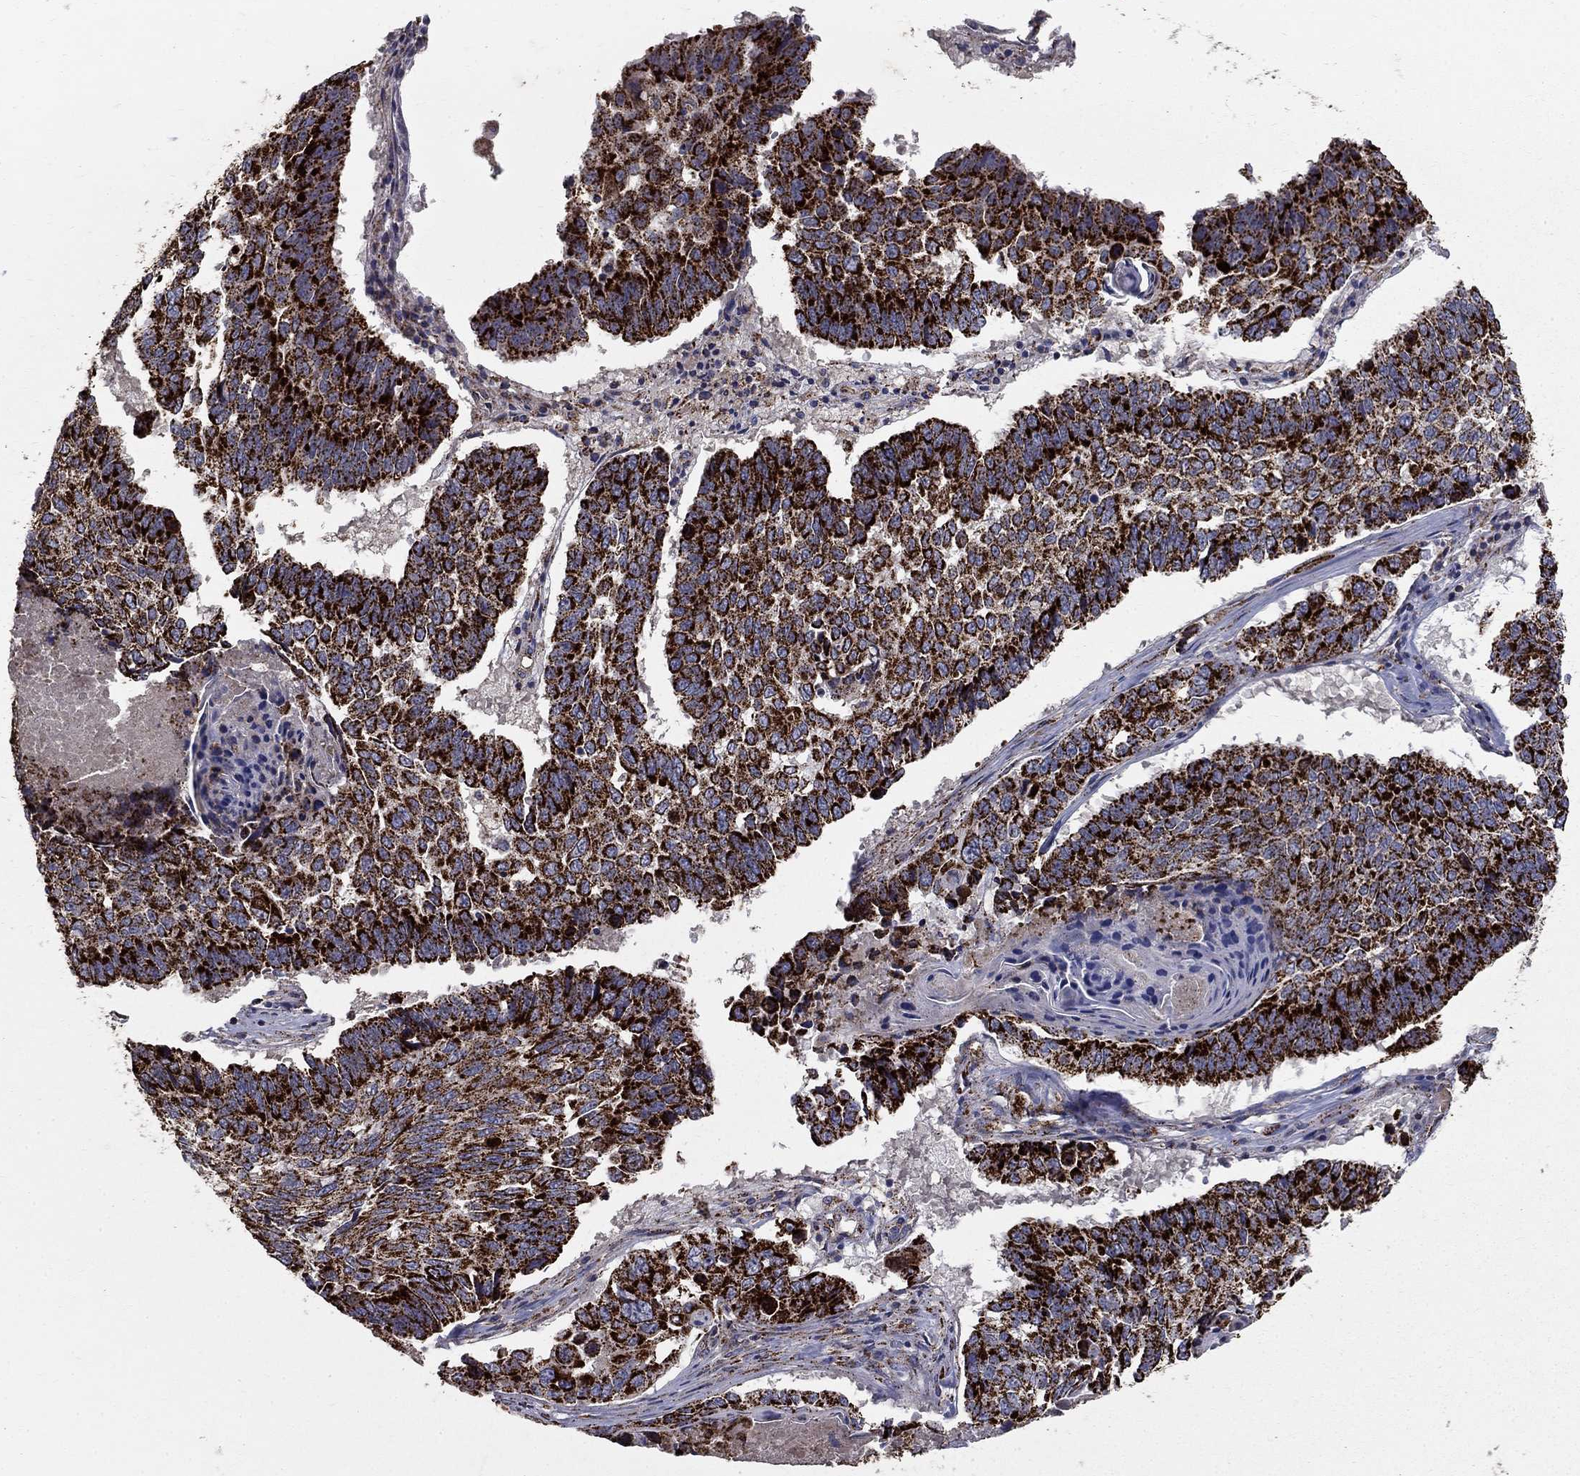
{"staining": {"intensity": "strong", "quantity": ">75%", "location": "cytoplasmic/membranous"}, "tissue": "lung cancer", "cell_type": "Tumor cells", "image_type": "cancer", "snomed": [{"axis": "morphology", "description": "Squamous cell carcinoma, NOS"}, {"axis": "topography", "description": "Lung"}], "caption": "IHC histopathology image of human lung cancer (squamous cell carcinoma) stained for a protein (brown), which reveals high levels of strong cytoplasmic/membranous expression in approximately >75% of tumor cells.", "gene": "GCSH", "patient": {"sex": "male", "age": 73}}